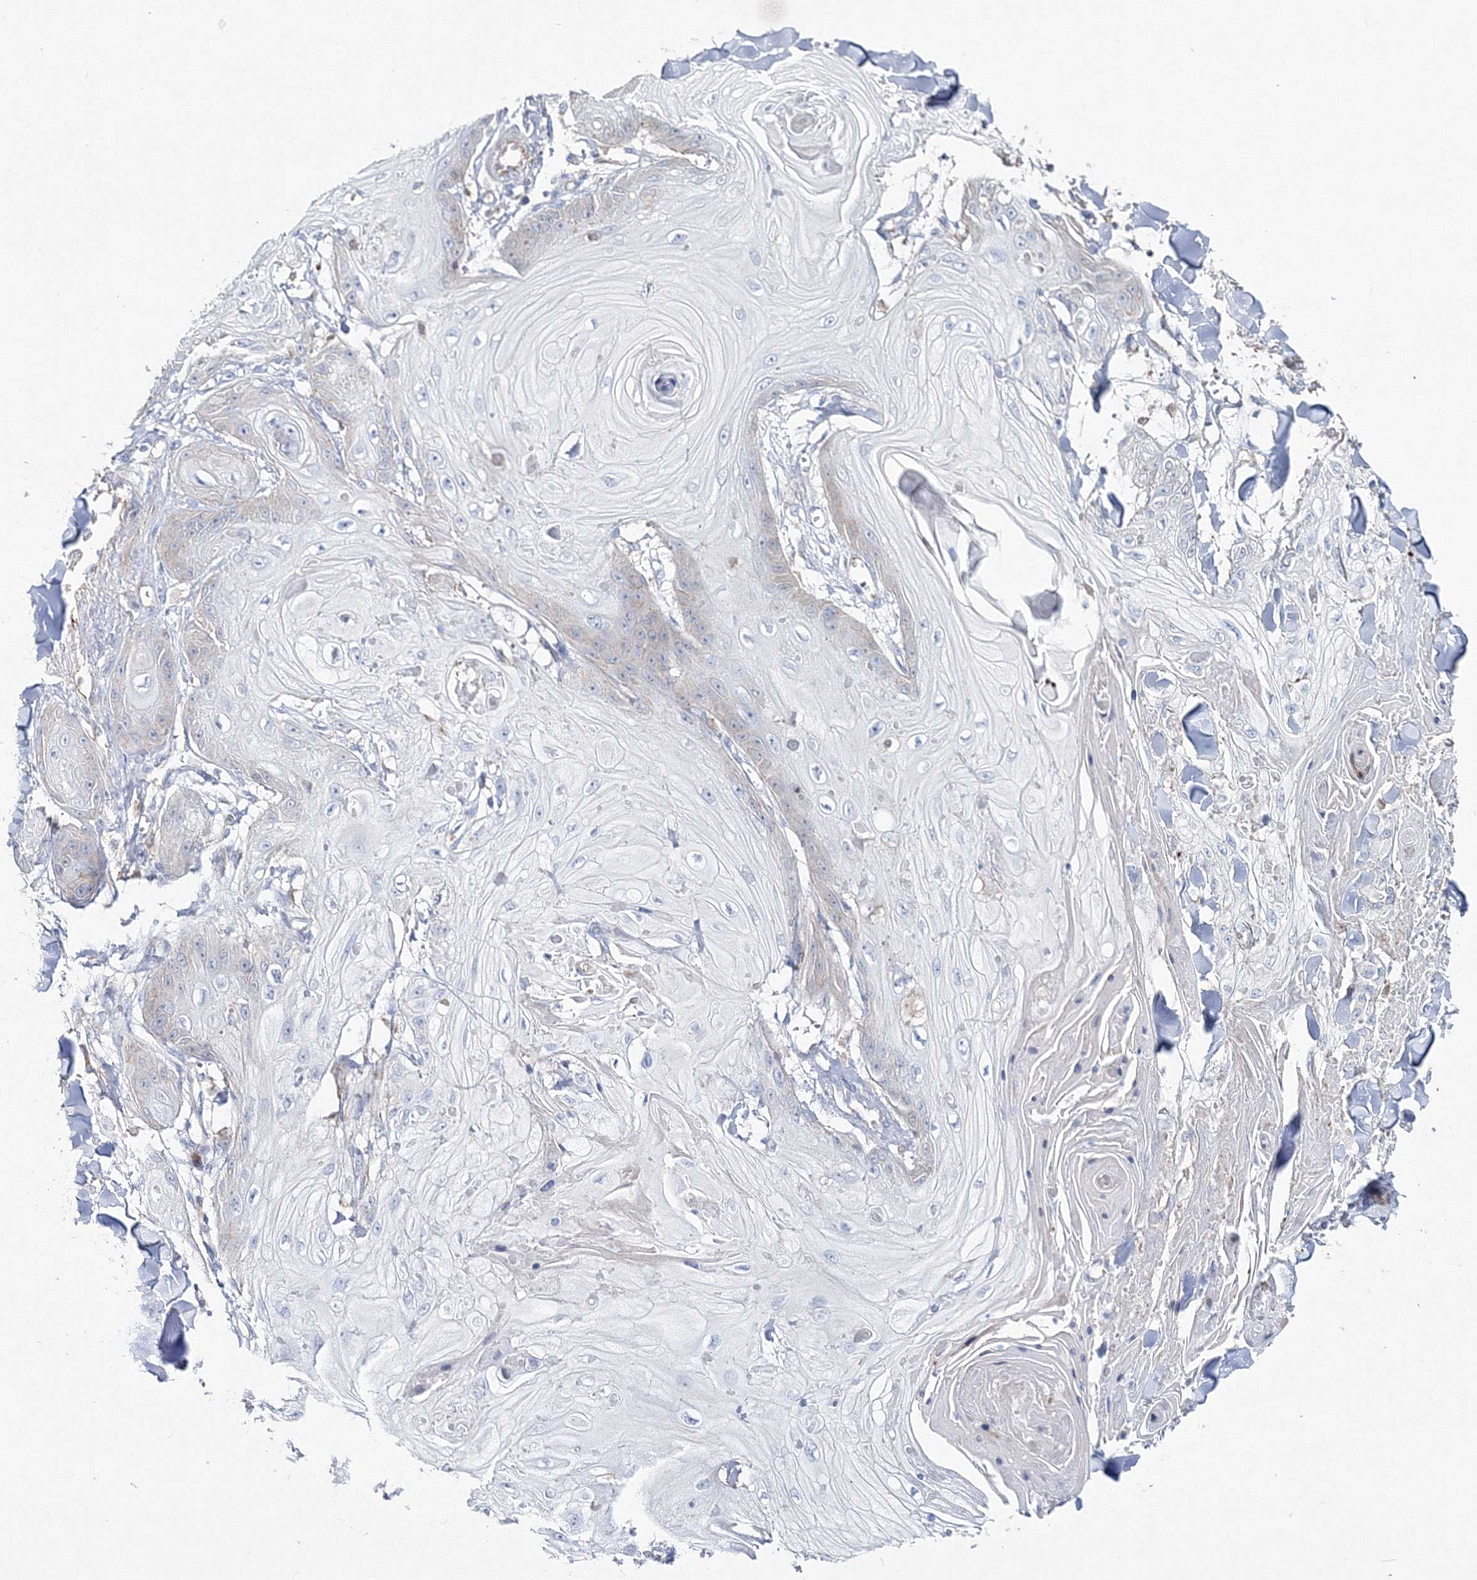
{"staining": {"intensity": "negative", "quantity": "none", "location": "none"}, "tissue": "skin cancer", "cell_type": "Tumor cells", "image_type": "cancer", "snomed": [{"axis": "morphology", "description": "Squamous cell carcinoma, NOS"}, {"axis": "topography", "description": "Skin"}], "caption": "The immunohistochemistry photomicrograph has no significant positivity in tumor cells of skin squamous cell carcinoma tissue. (DAB (3,3'-diaminobenzidine) immunohistochemistry, high magnification).", "gene": "GGA2", "patient": {"sex": "male", "age": 74}}